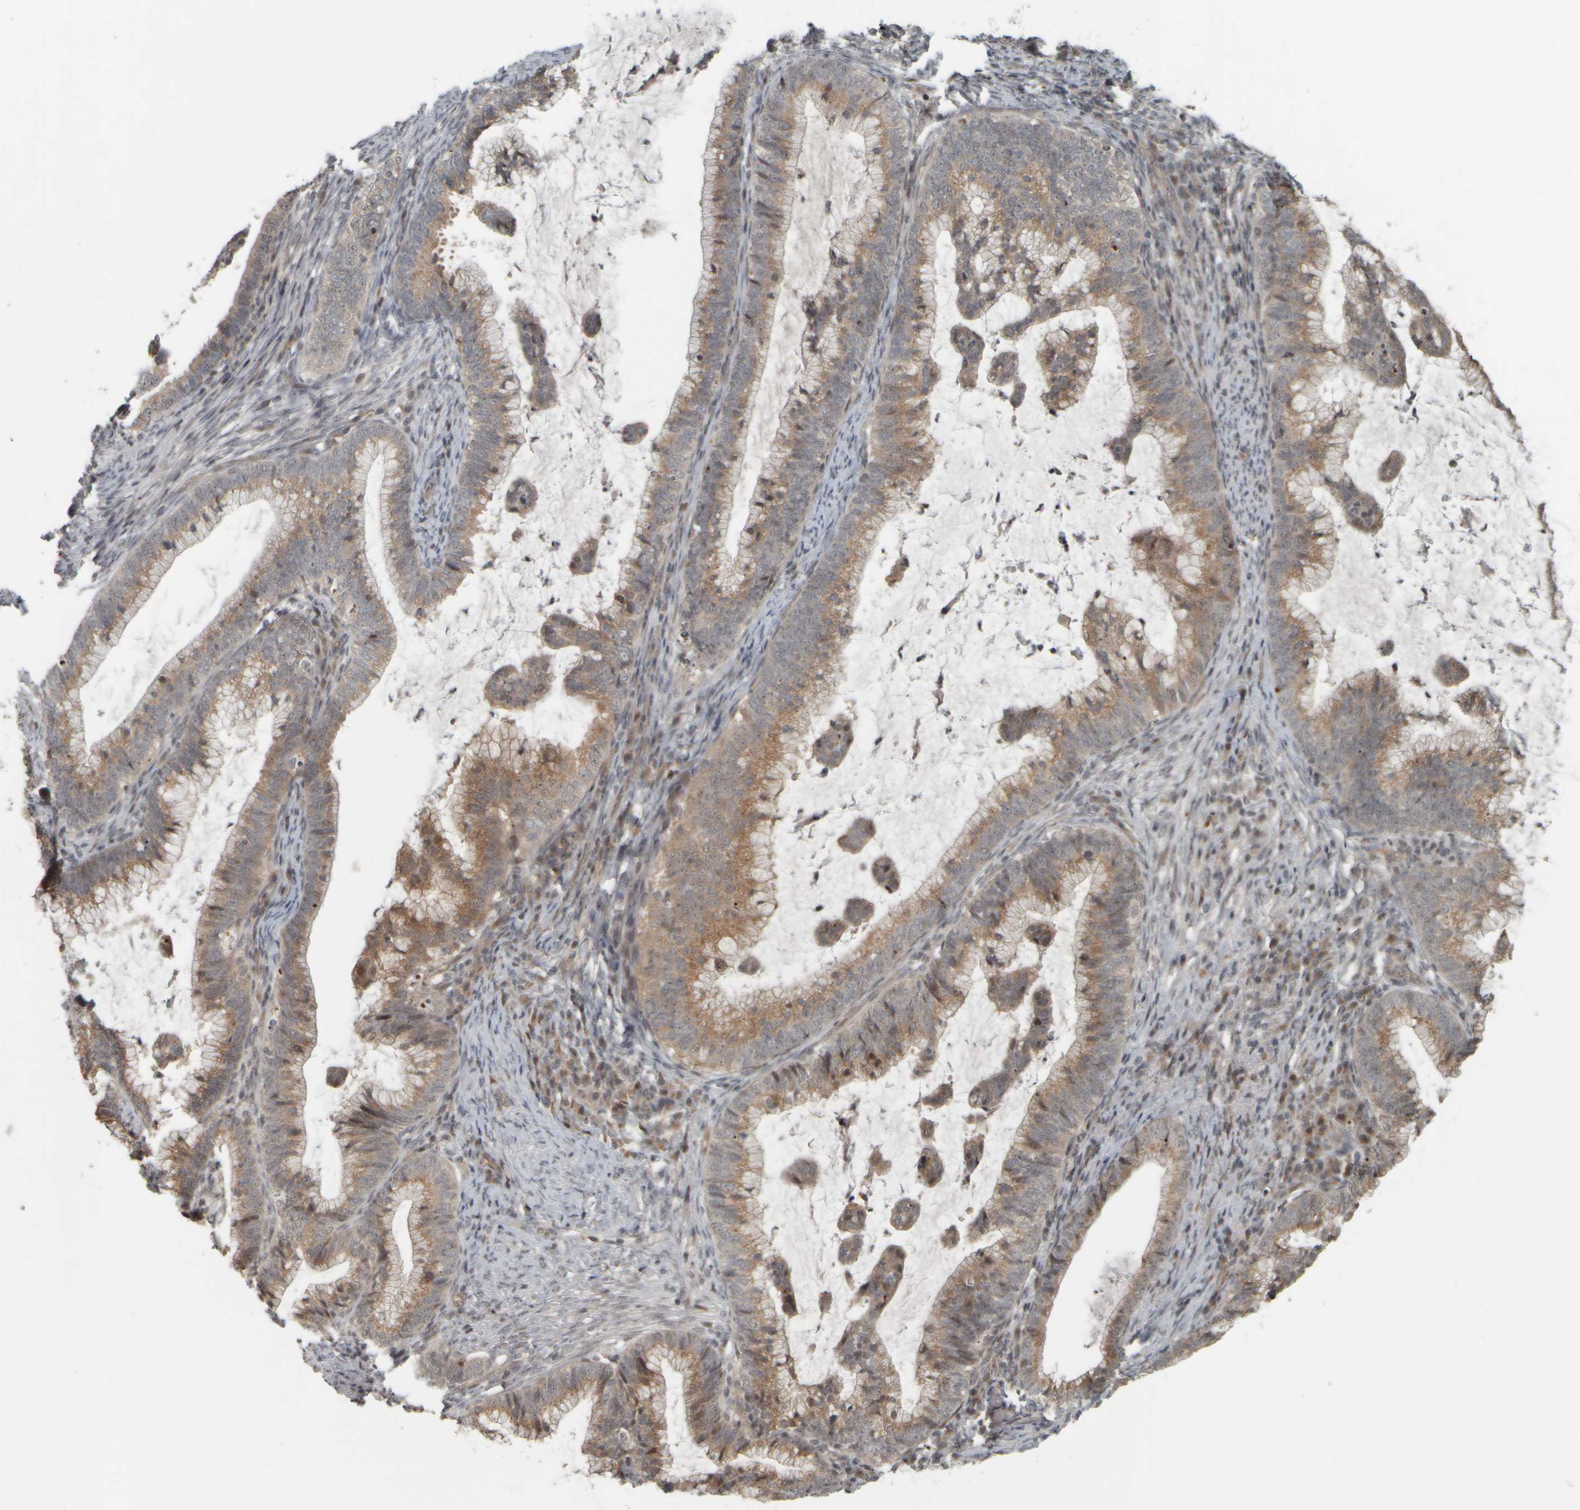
{"staining": {"intensity": "moderate", "quantity": ">75%", "location": "cytoplasmic/membranous,nuclear"}, "tissue": "cervical cancer", "cell_type": "Tumor cells", "image_type": "cancer", "snomed": [{"axis": "morphology", "description": "Adenocarcinoma, NOS"}, {"axis": "topography", "description": "Cervix"}], "caption": "Tumor cells display medium levels of moderate cytoplasmic/membranous and nuclear expression in approximately >75% of cells in human adenocarcinoma (cervical).", "gene": "NAPG", "patient": {"sex": "female", "age": 36}}